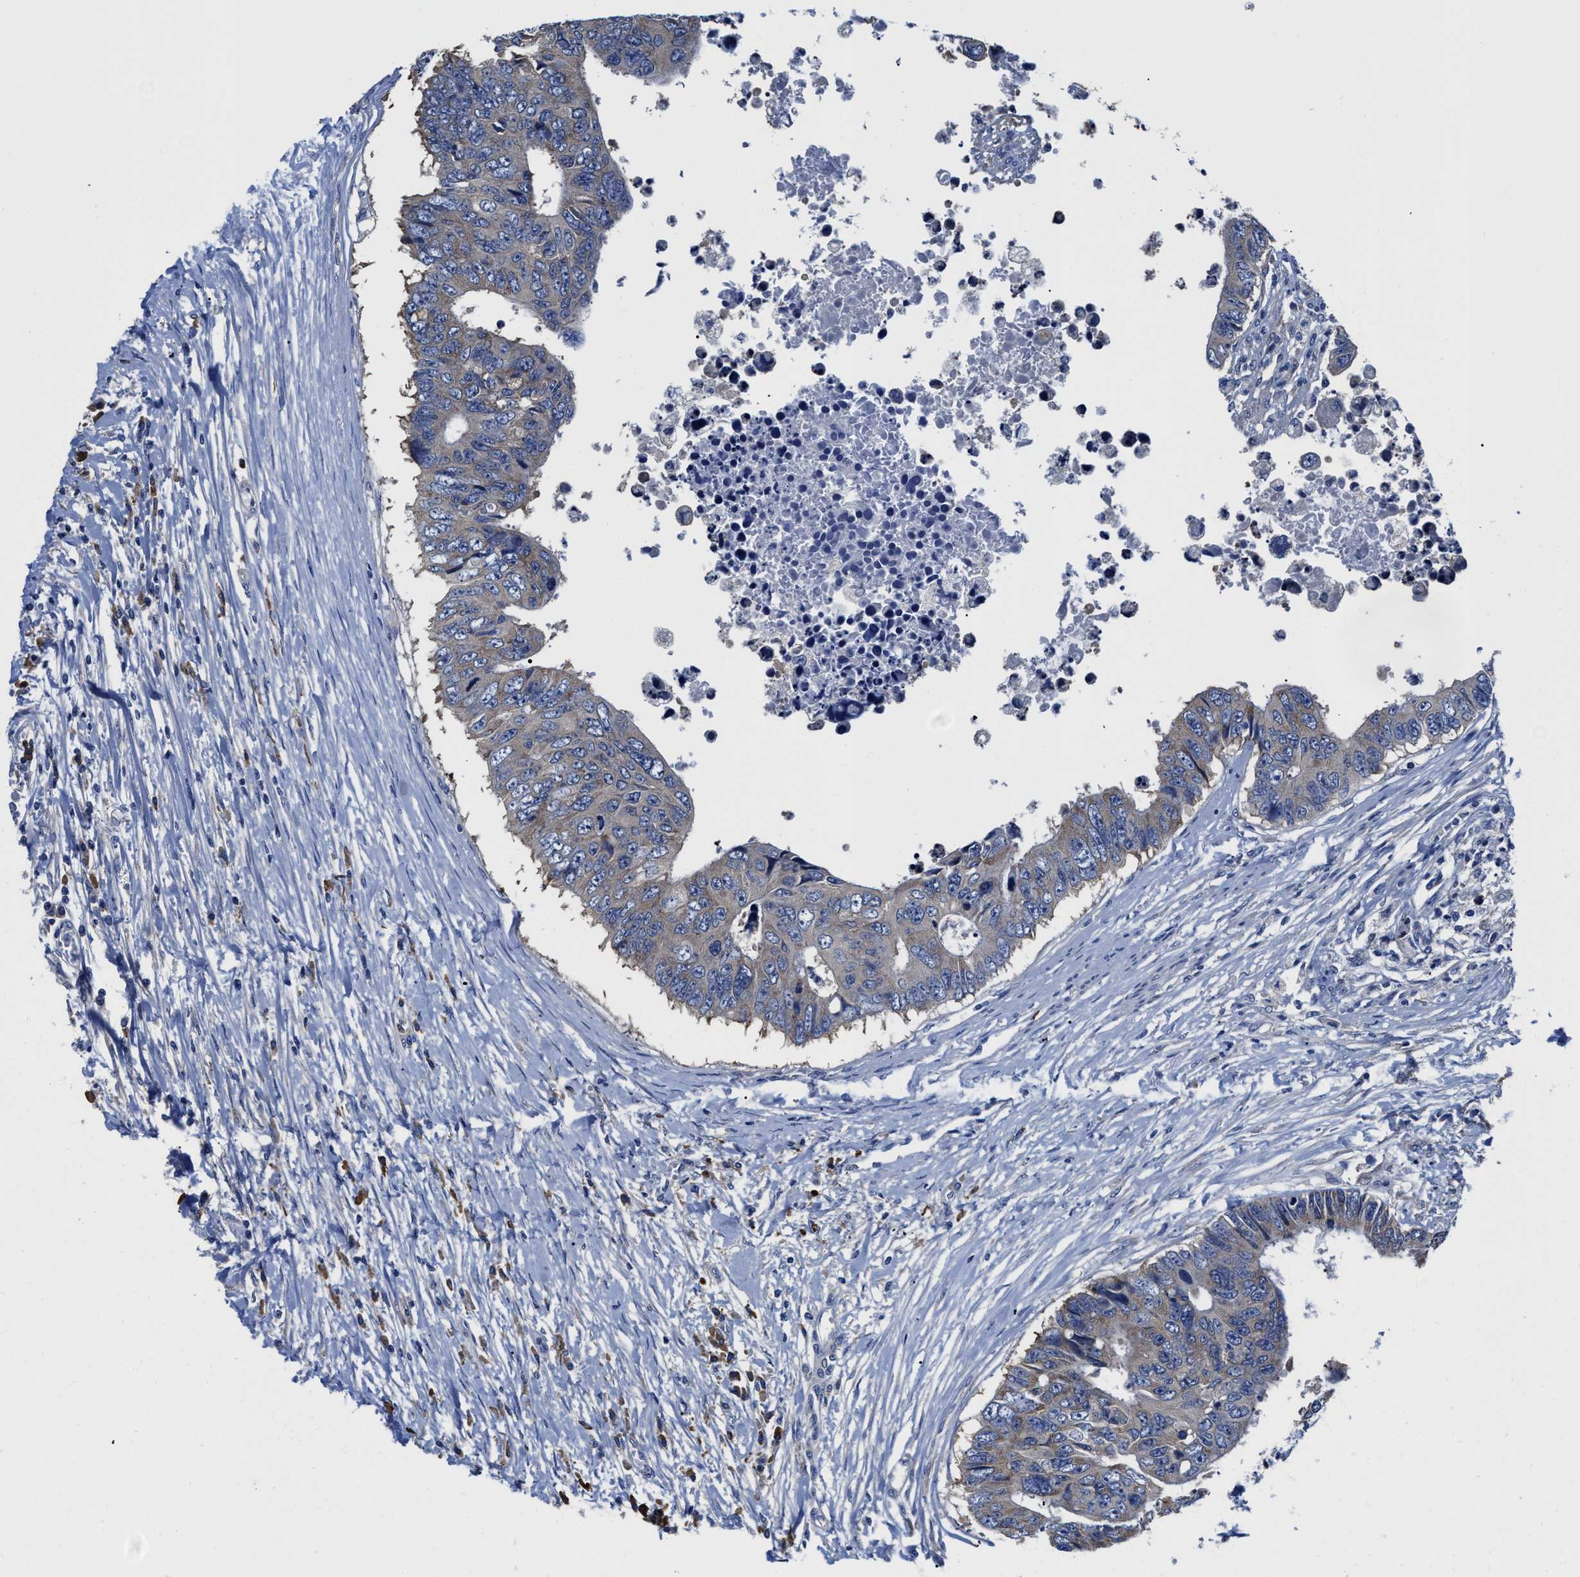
{"staining": {"intensity": "weak", "quantity": "<25%", "location": "cytoplasmic/membranous"}, "tissue": "colorectal cancer", "cell_type": "Tumor cells", "image_type": "cancer", "snomed": [{"axis": "morphology", "description": "Adenocarcinoma, NOS"}, {"axis": "topography", "description": "Rectum"}], "caption": "High magnification brightfield microscopy of colorectal cancer stained with DAB (brown) and counterstained with hematoxylin (blue): tumor cells show no significant expression.", "gene": "SRPK2", "patient": {"sex": "male", "age": 84}}